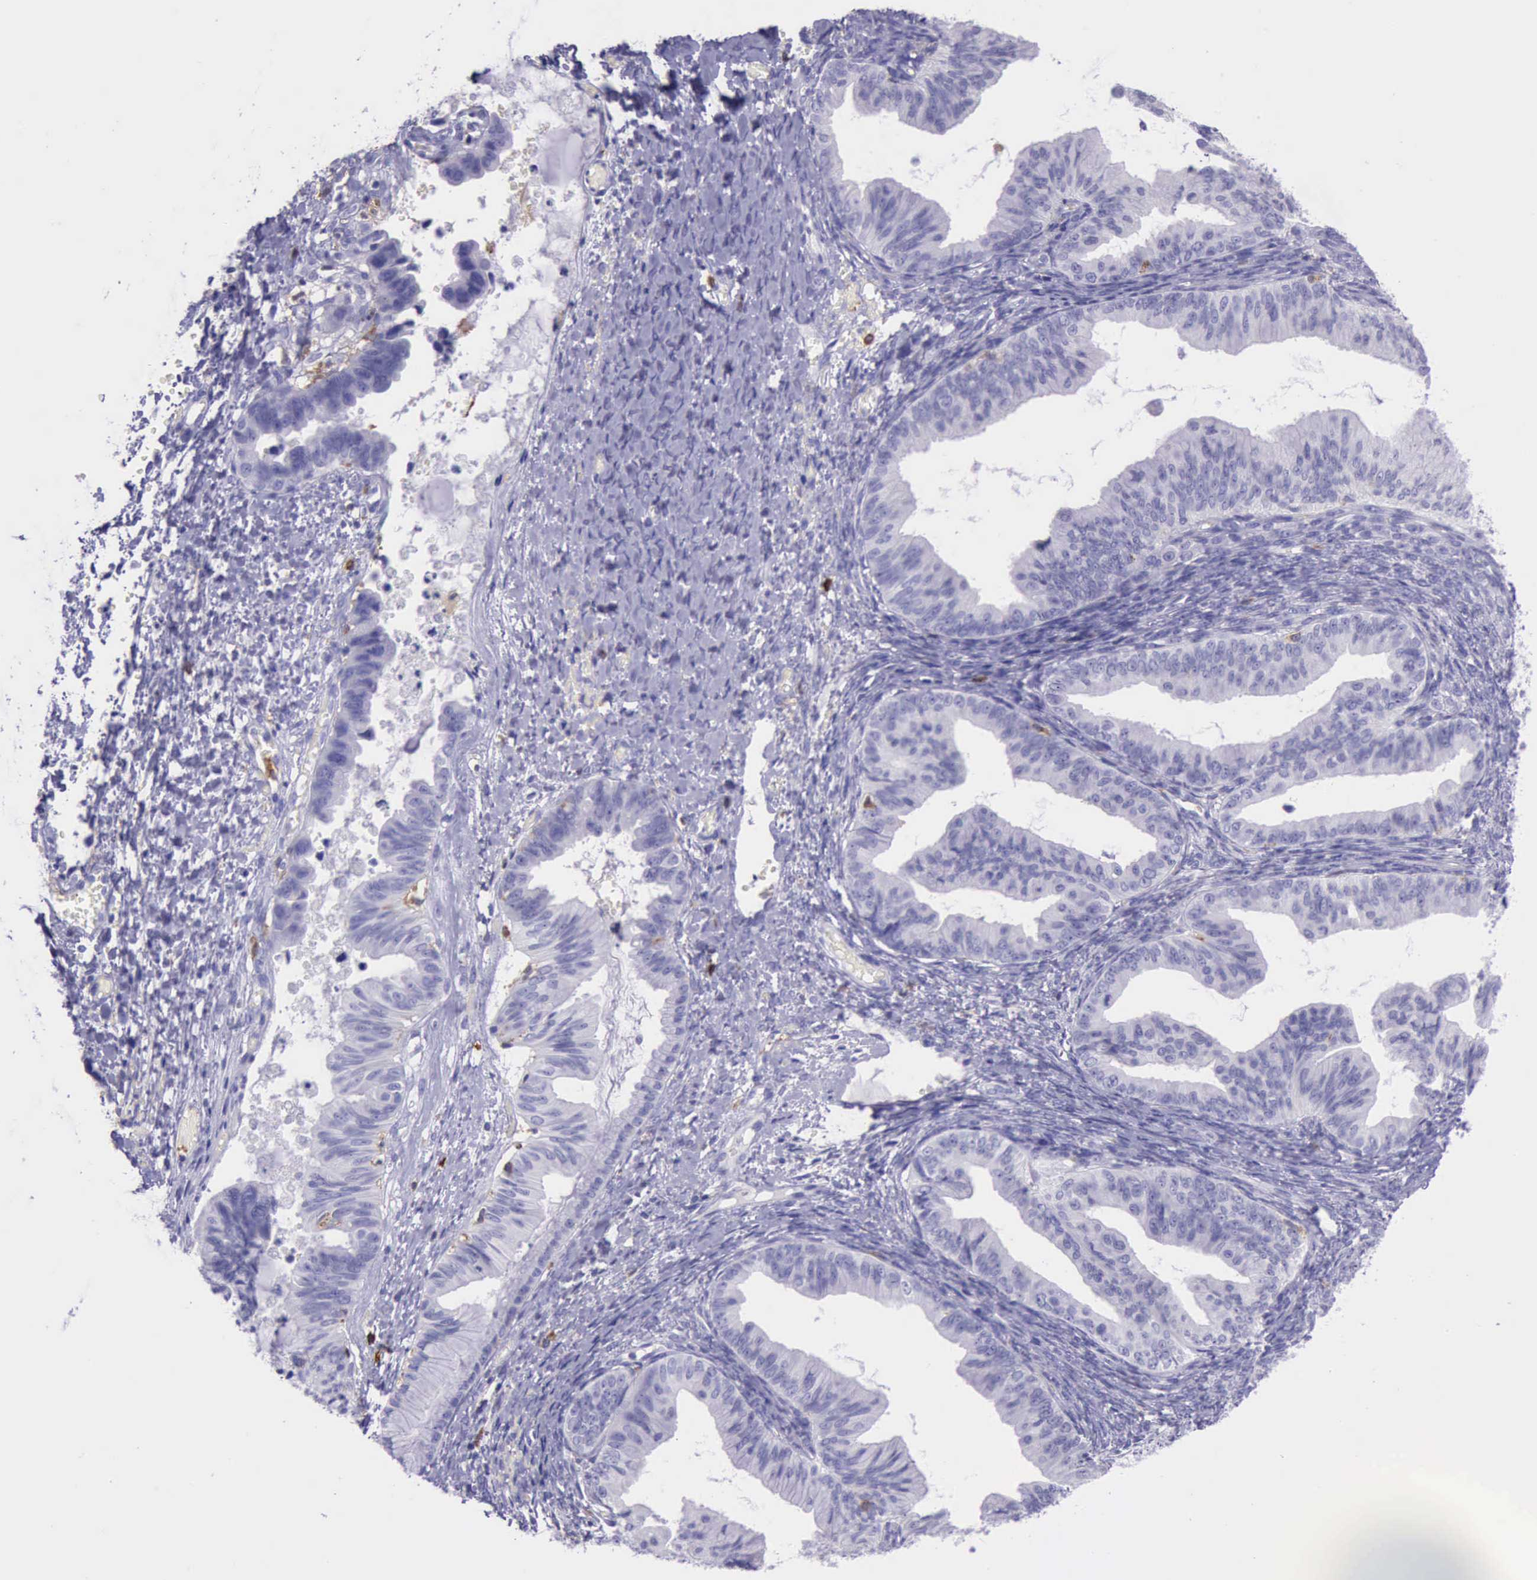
{"staining": {"intensity": "negative", "quantity": "none", "location": "none"}, "tissue": "ovarian cancer", "cell_type": "Tumor cells", "image_type": "cancer", "snomed": [{"axis": "morphology", "description": "Cystadenocarcinoma, mucinous, NOS"}, {"axis": "topography", "description": "Ovary"}], "caption": "The micrograph displays no significant staining in tumor cells of ovarian mucinous cystadenocarcinoma. (DAB (3,3'-diaminobenzidine) IHC visualized using brightfield microscopy, high magnification).", "gene": "BTK", "patient": {"sex": "female", "age": 36}}